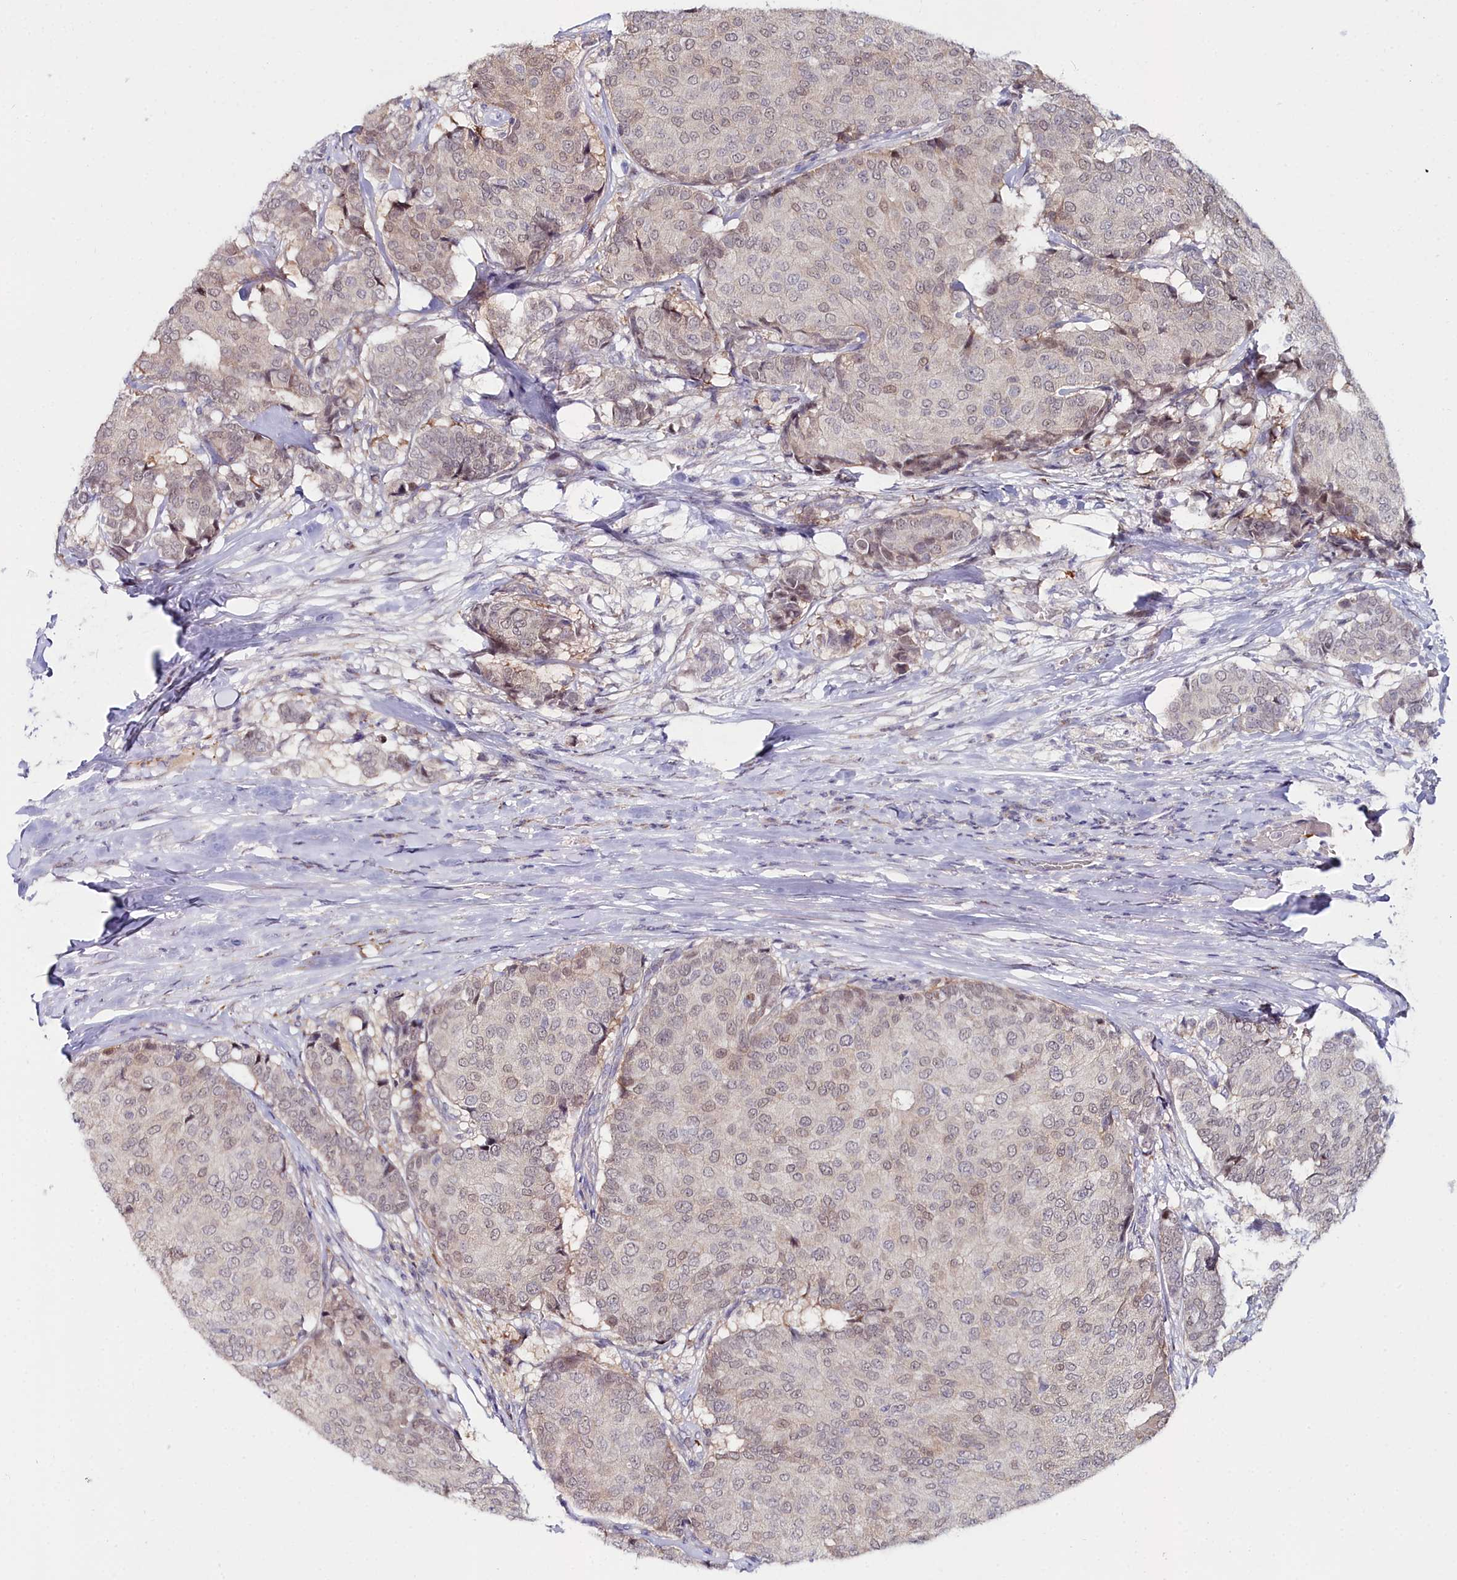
{"staining": {"intensity": "weak", "quantity": "25%-75%", "location": "nuclear"}, "tissue": "breast cancer", "cell_type": "Tumor cells", "image_type": "cancer", "snomed": [{"axis": "morphology", "description": "Duct carcinoma"}, {"axis": "topography", "description": "Breast"}], "caption": "Protein staining of breast cancer (infiltrating ductal carcinoma) tissue displays weak nuclear staining in approximately 25%-75% of tumor cells.", "gene": "KCTD18", "patient": {"sex": "female", "age": 75}}